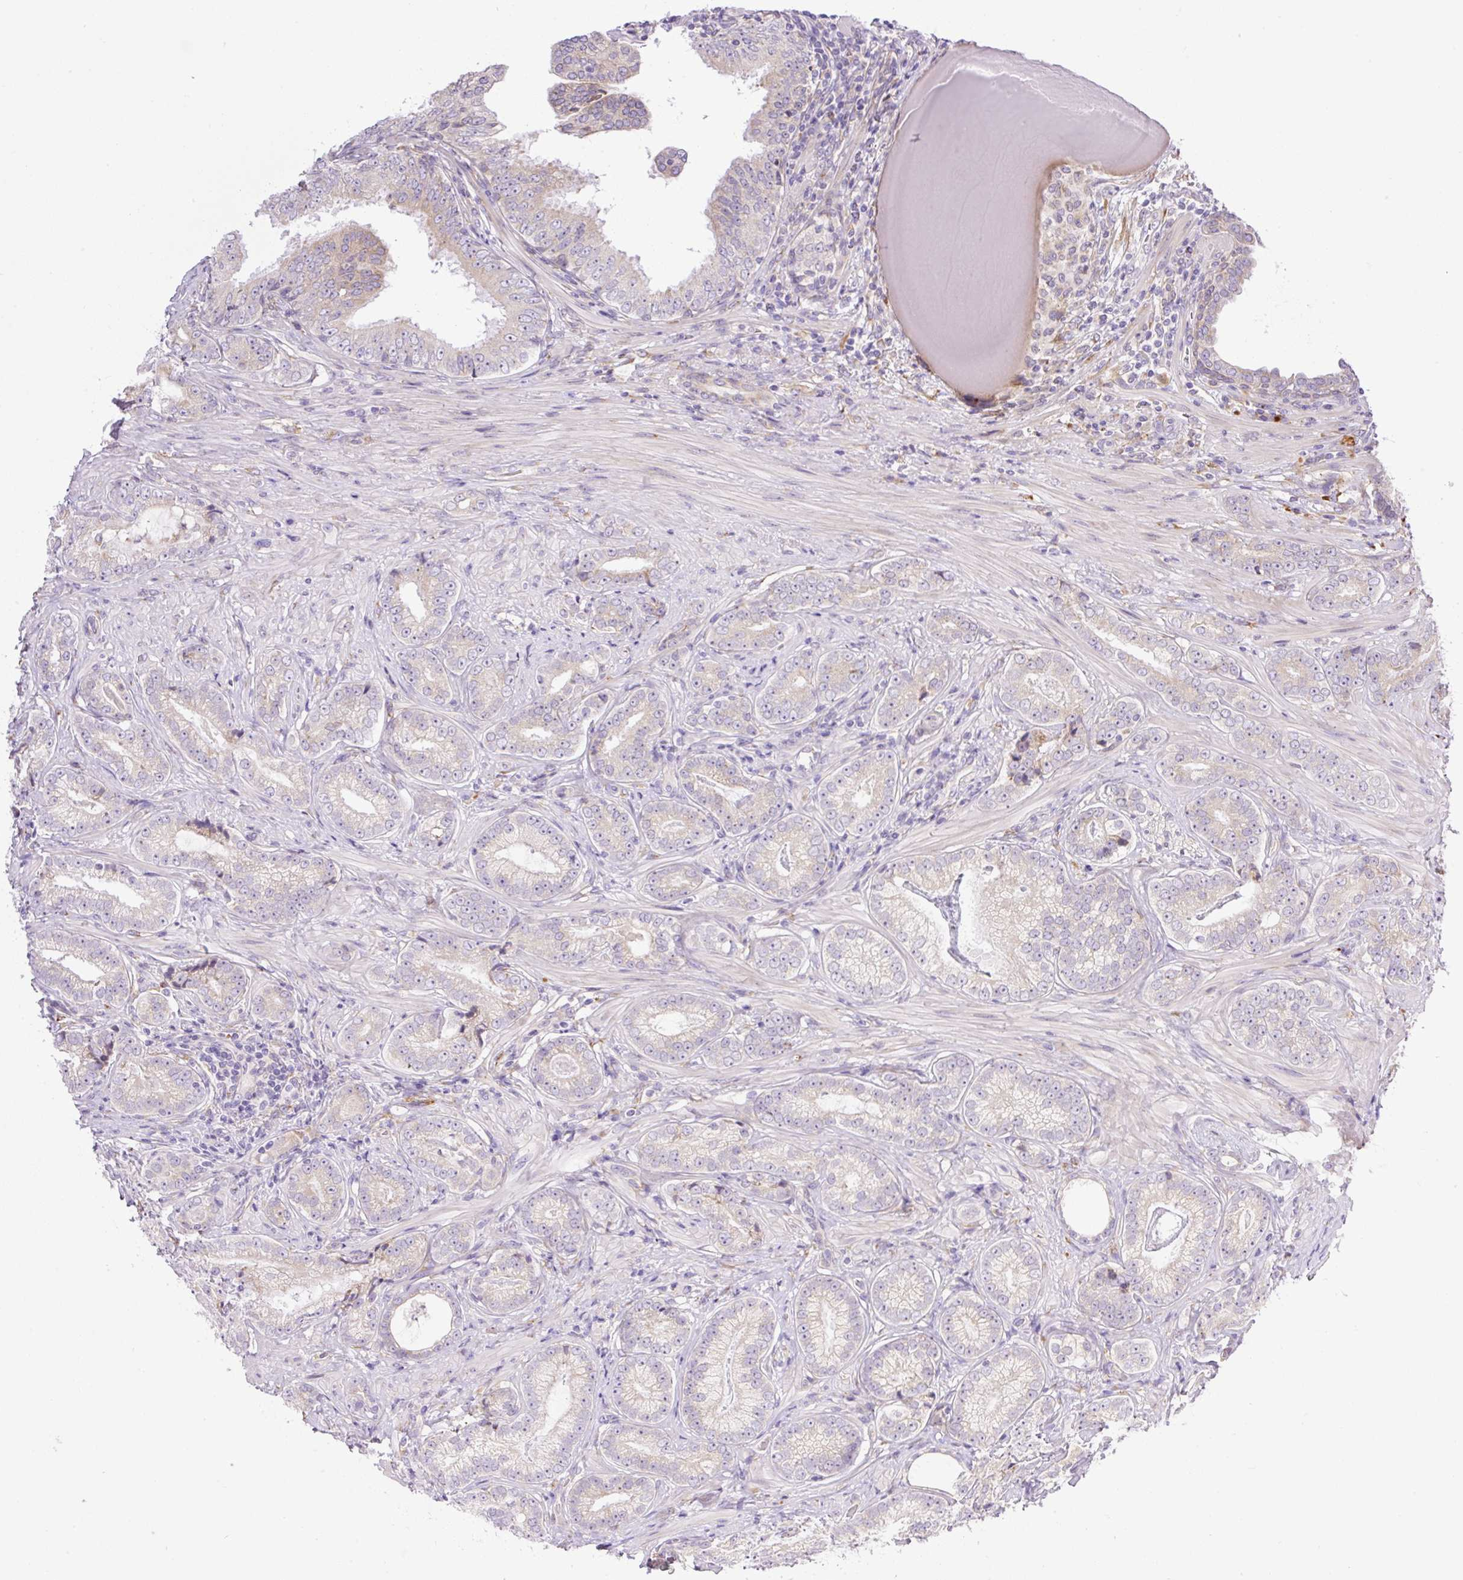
{"staining": {"intensity": "negative", "quantity": "none", "location": "none"}, "tissue": "prostate cancer", "cell_type": "Tumor cells", "image_type": "cancer", "snomed": [{"axis": "morphology", "description": "Adenocarcinoma, Low grade"}, {"axis": "topography", "description": "Prostate"}], "caption": "Photomicrograph shows no significant protein expression in tumor cells of low-grade adenocarcinoma (prostate).", "gene": "POFUT1", "patient": {"sex": "male", "age": 61}}